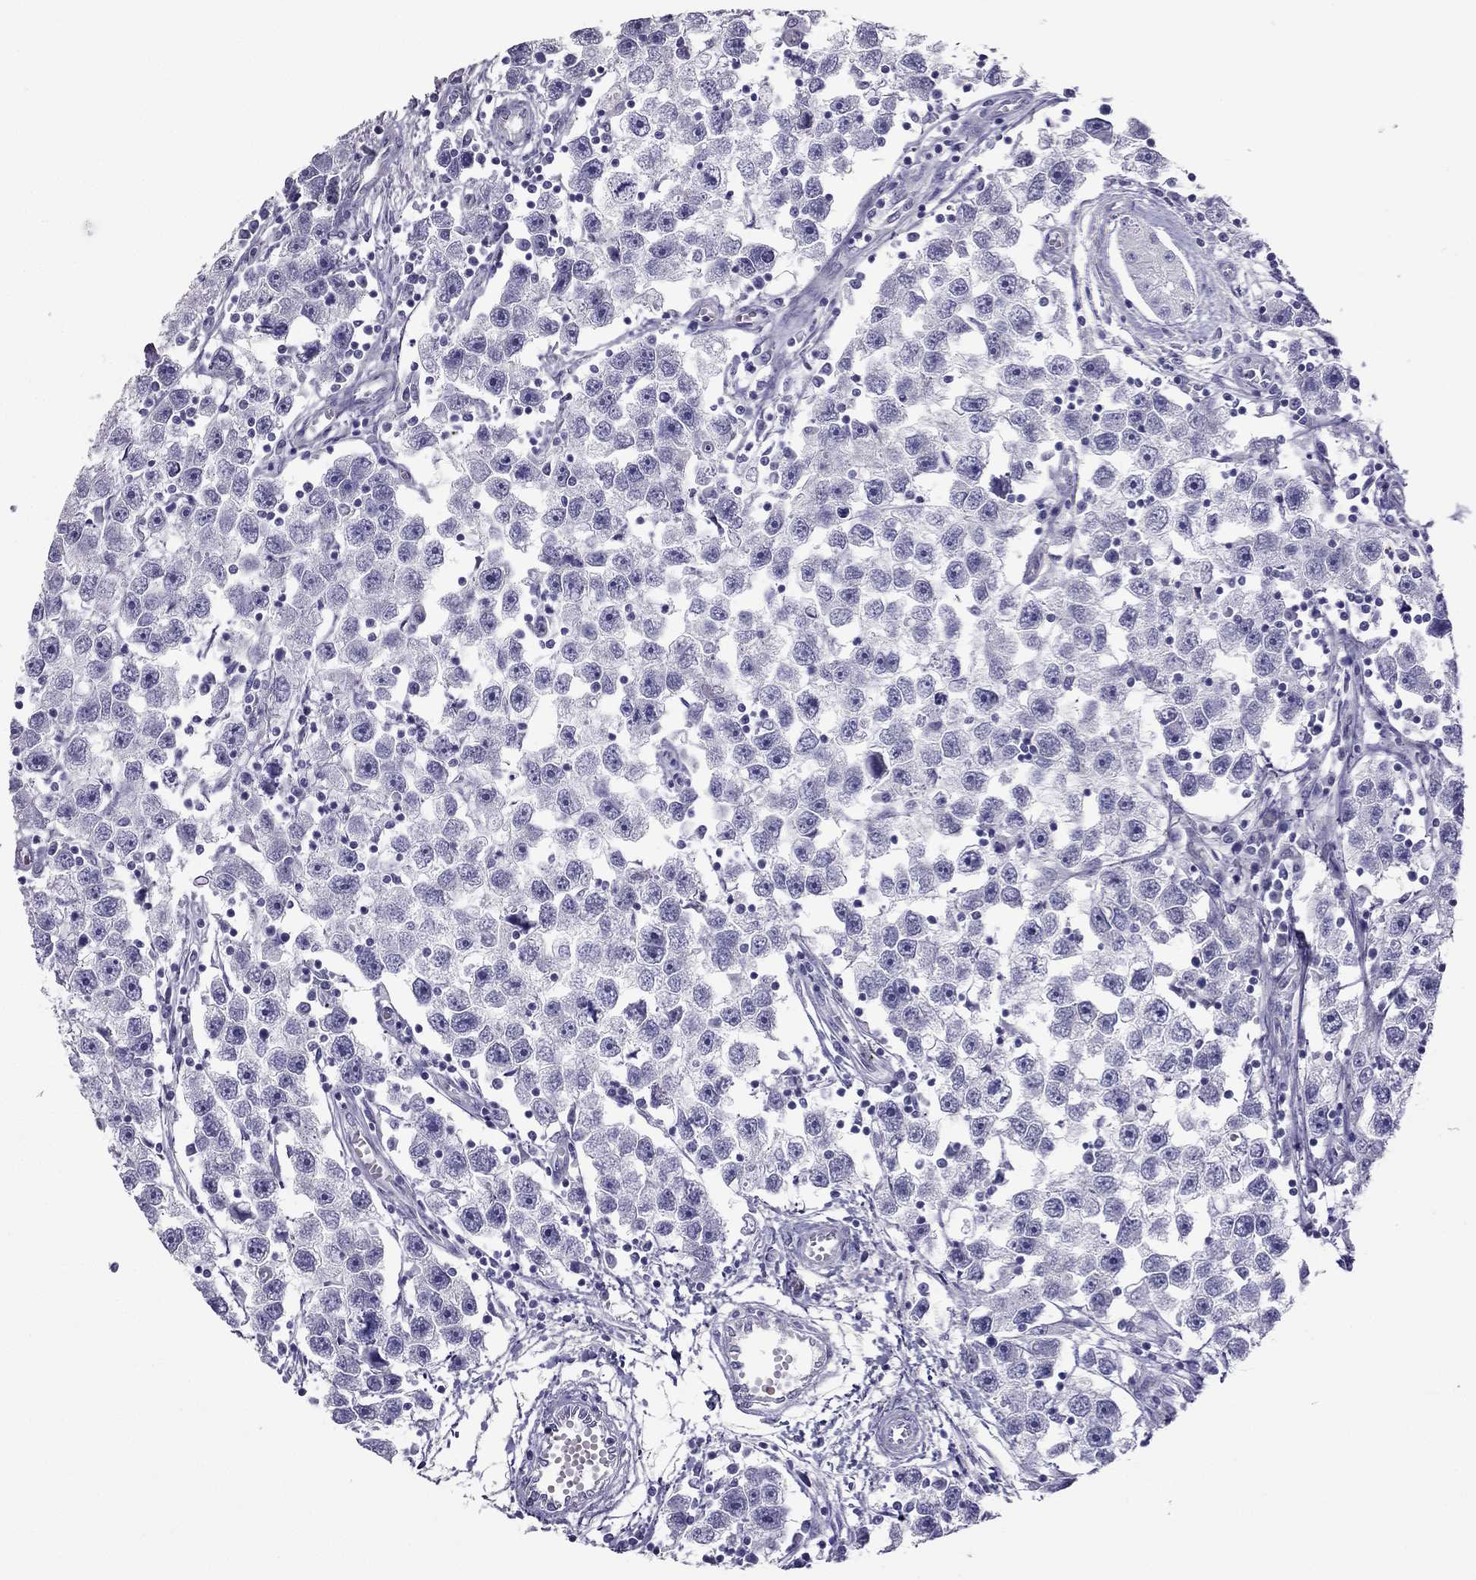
{"staining": {"intensity": "negative", "quantity": "none", "location": "none"}, "tissue": "testis cancer", "cell_type": "Tumor cells", "image_type": "cancer", "snomed": [{"axis": "morphology", "description": "Seminoma, NOS"}, {"axis": "topography", "description": "Testis"}], "caption": "Micrograph shows no significant protein staining in tumor cells of testis cancer (seminoma).", "gene": "PDE6A", "patient": {"sex": "male", "age": 30}}